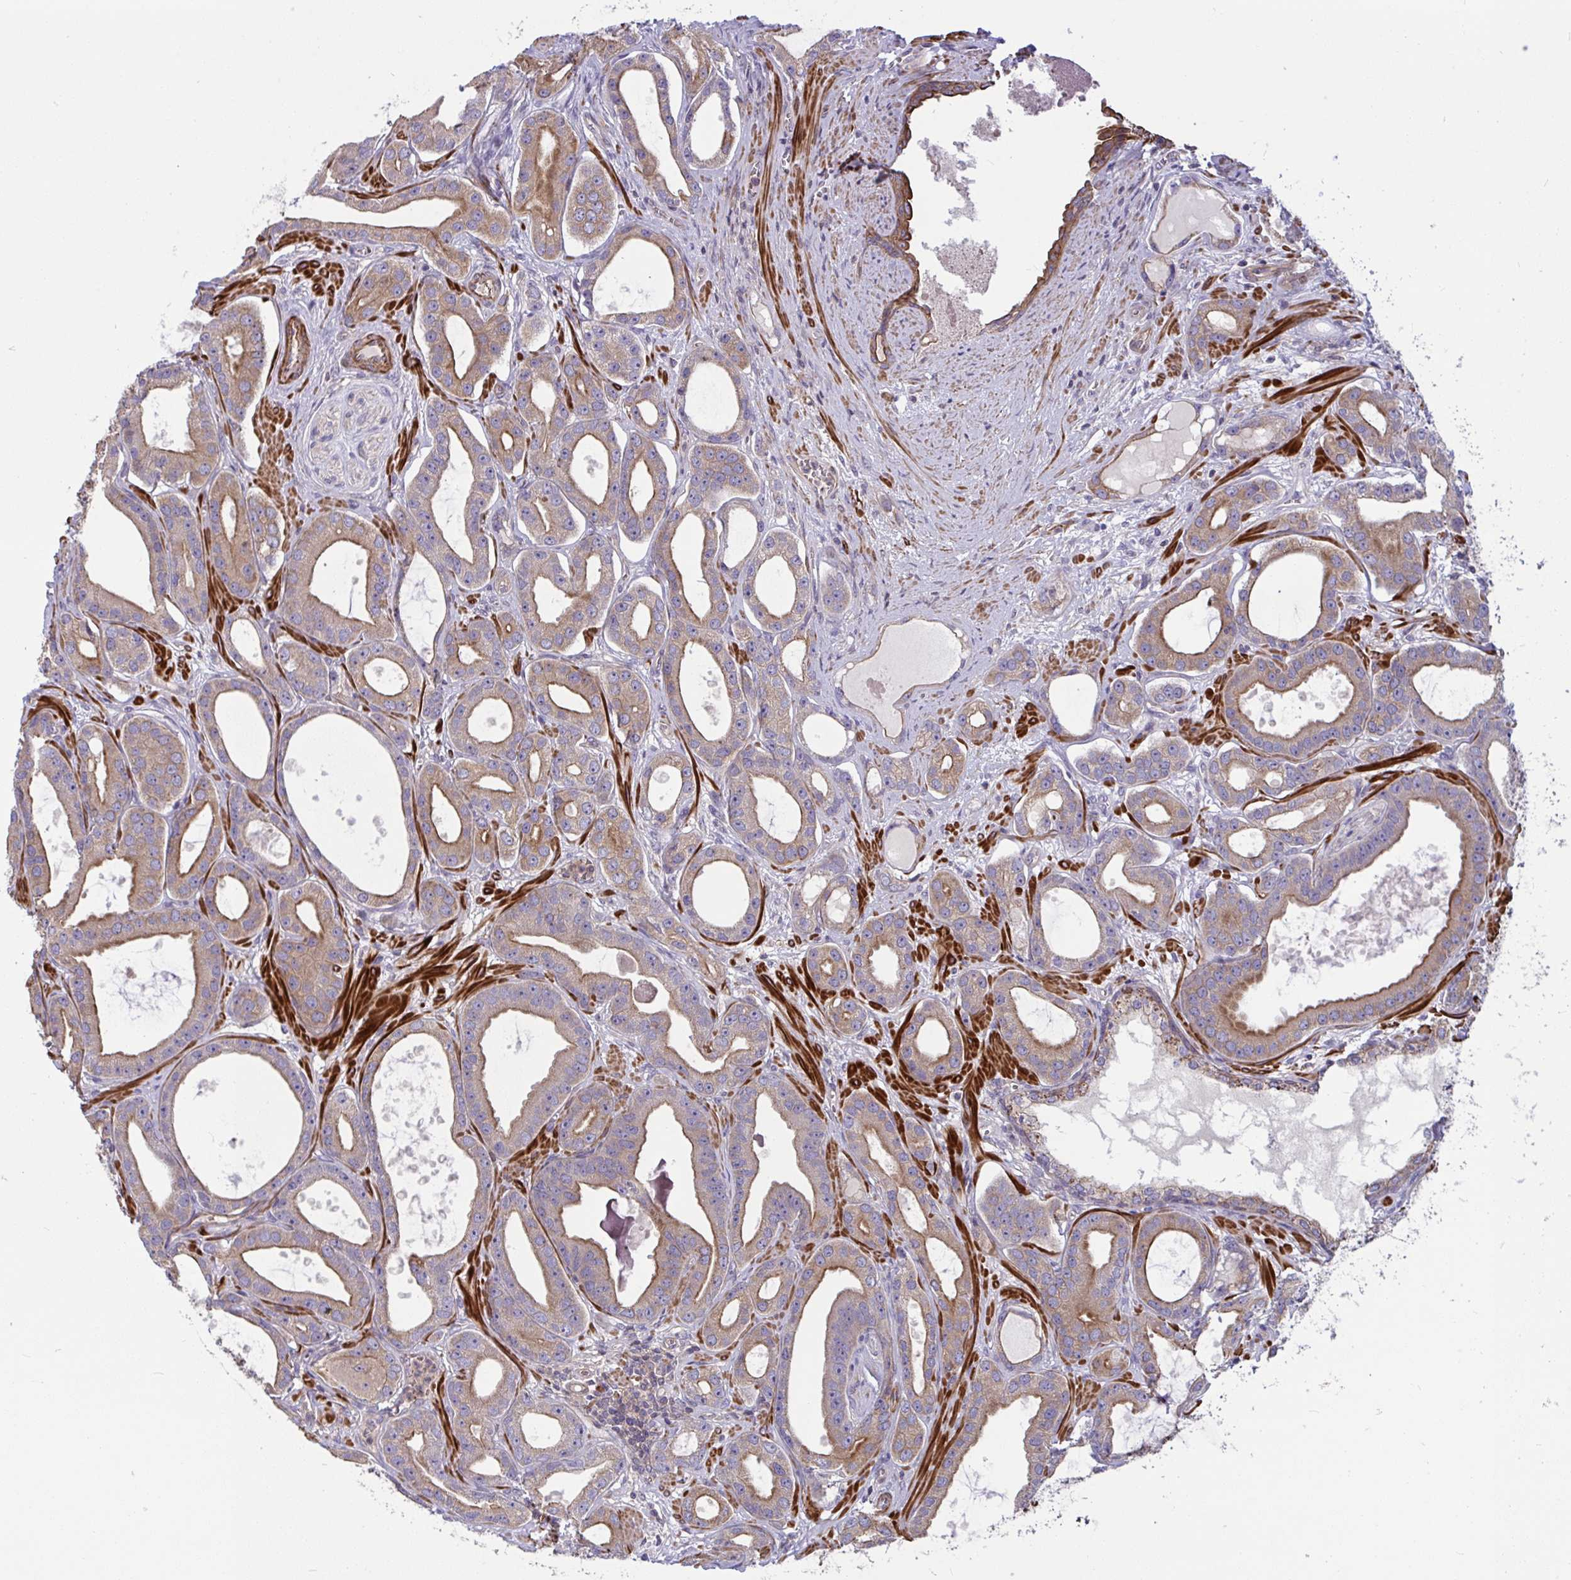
{"staining": {"intensity": "weak", "quantity": ">75%", "location": "cytoplasmic/membranous"}, "tissue": "prostate cancer", "cell_type": "Tumor cells", "image_type": "cancer", "snomed": [{"axis": "morphology", "description": "Adenocarcinoma, High grade"}, {"axis": "topography", "description": "Prostate"}], "caption": "Immunohistochemical staining of human prostate cancer exhibits low levels of weak cytoplasmic/membranous protein positivity in about >75% of tumor cells.", "gene": "TANK", "patient": {"sex": "male", "age": 65}}